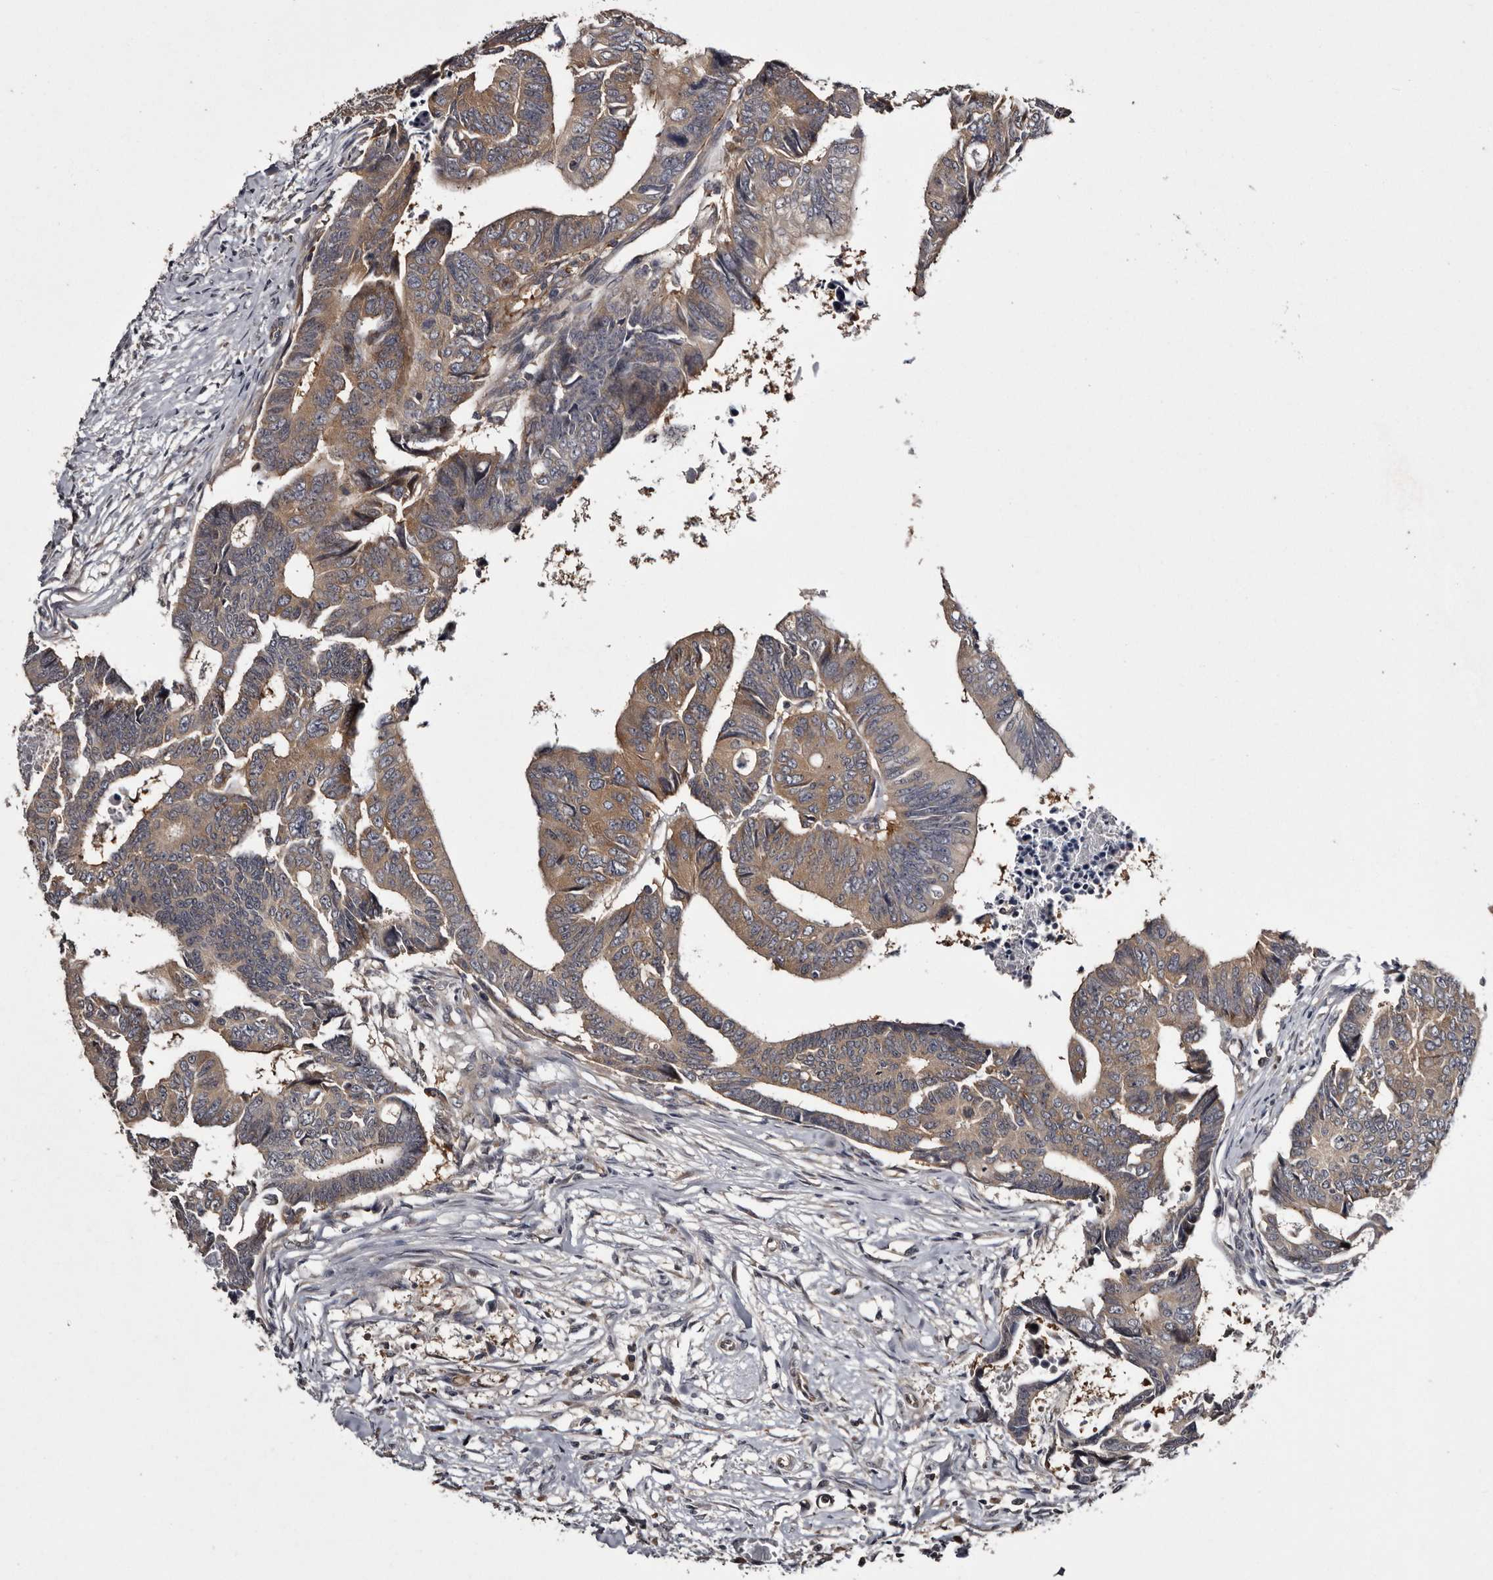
{"staining": {"intensity": "moderate", "quantity": ">75%", "location": "cytoplasmic/membranous"}, "tissue": "colorectal cancer", "cell_type": "Tumor cells", "image_type": "cancer", "snomed": [{"axis": "morphology", "description": "Adenocarcinoma, NOS"}, {"axis": "topography", "description": "Rectum"}], "caption": "Brown immunohistochemical staining in human adenocarcinoma (colorectal) displays moderate cytoplasmic/membranous staining in approximately >75% of tumor cells.", "gene": "DARS1", "patient": {"sex": "female", "age": 65}}